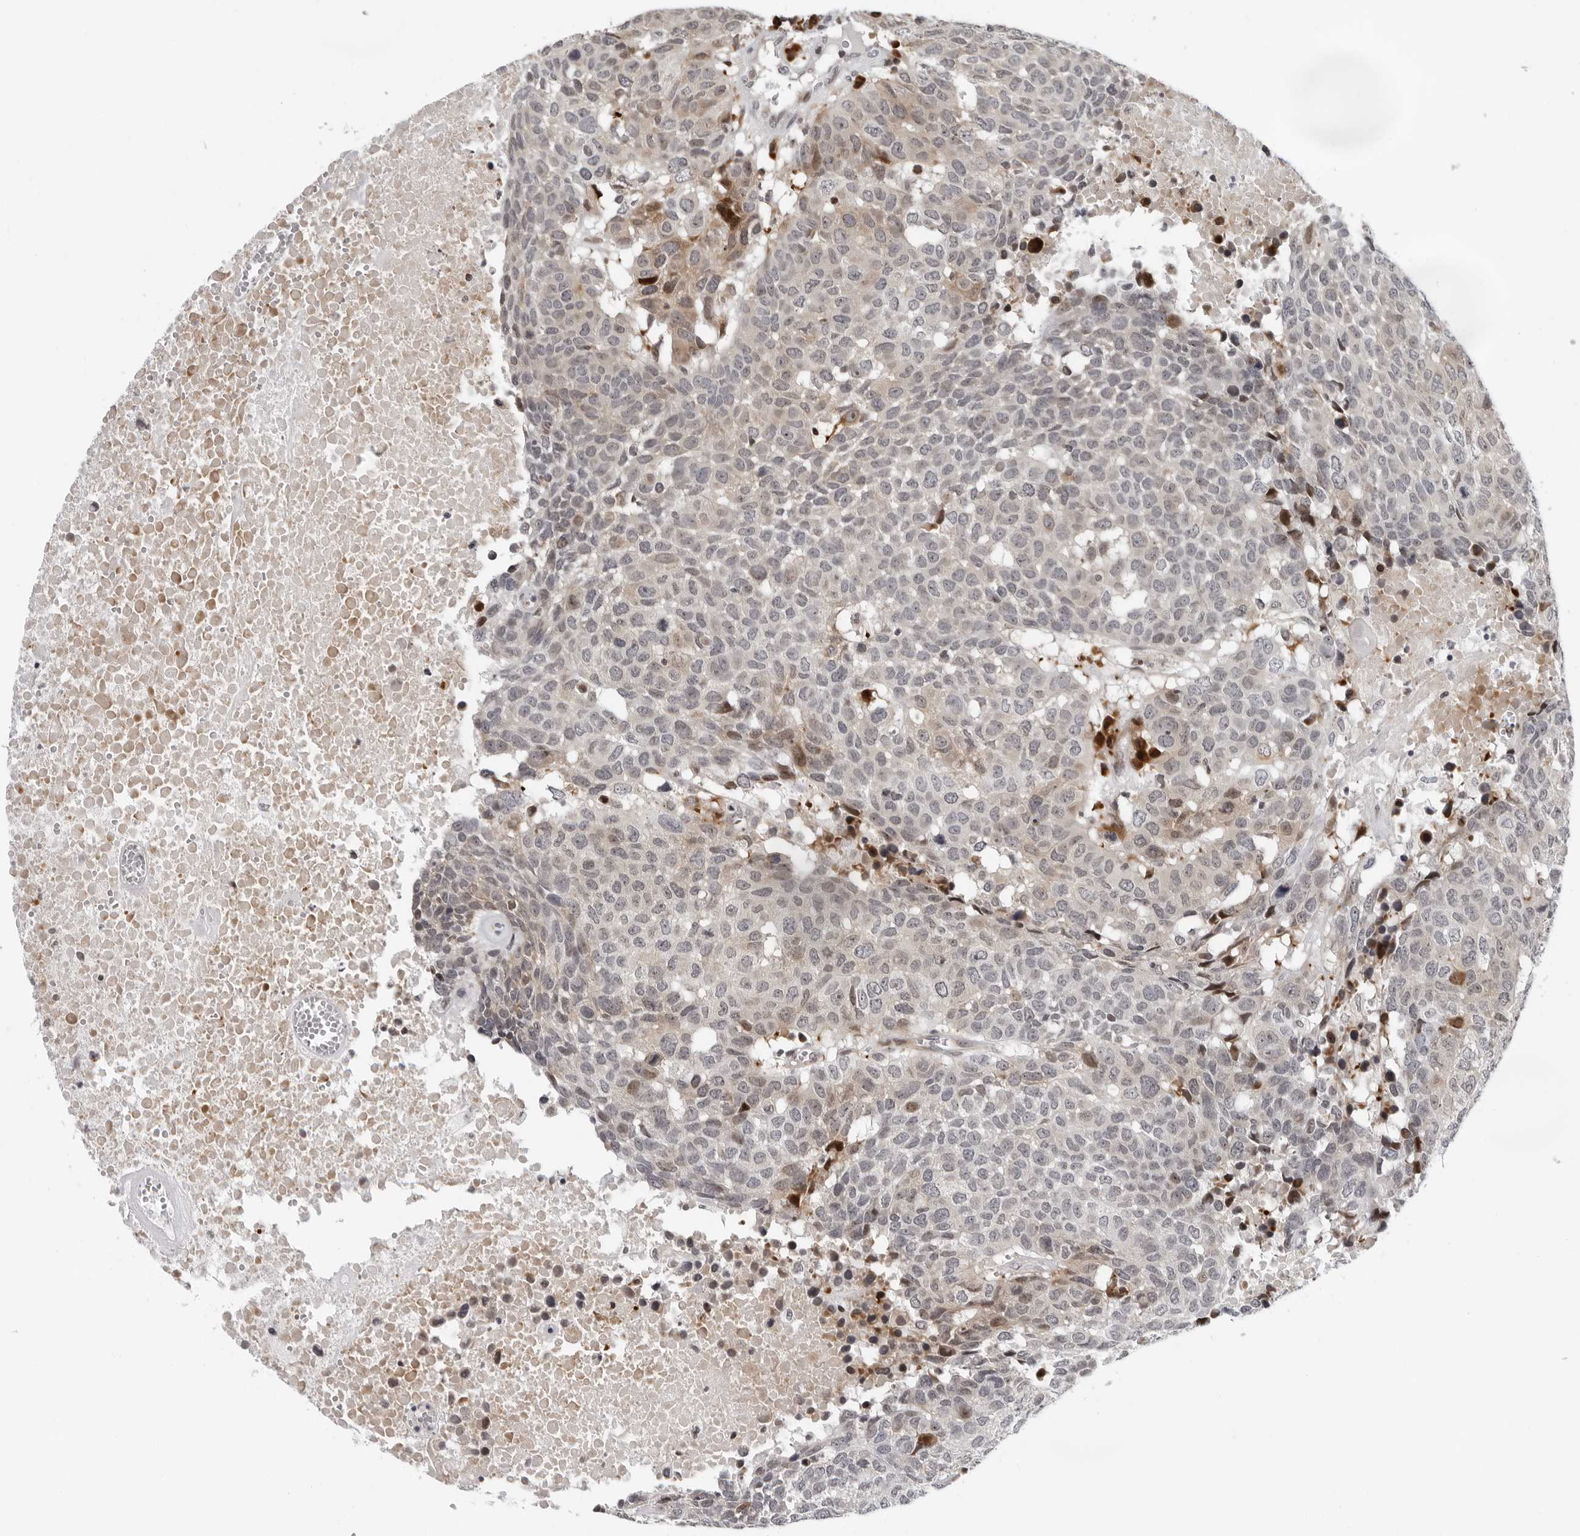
{"staining": {"intensity": "moderate", "quantity": "<25%", "location": "cytoplasmic/membranous,nuclear"}, "tissue": "head and neck cancer", "cell_type": "Tumor cells", "image_type": "cancer", "snomed": [{"axis": "morphology", "description": "Squamous cell carcinoma, NOS"}, {"axis": "topography", "description": "Head-Neck"}], "caption": "Head and neck squamous cell carcinoma was stained to show a protein in brown. There is low levels of moderate cytoplasmic/membranous and nuclear positivity in approximately <25% of tumor cells.", "gene": "PIP4K2C", "patient": {"sex": "male", "age": 66}}